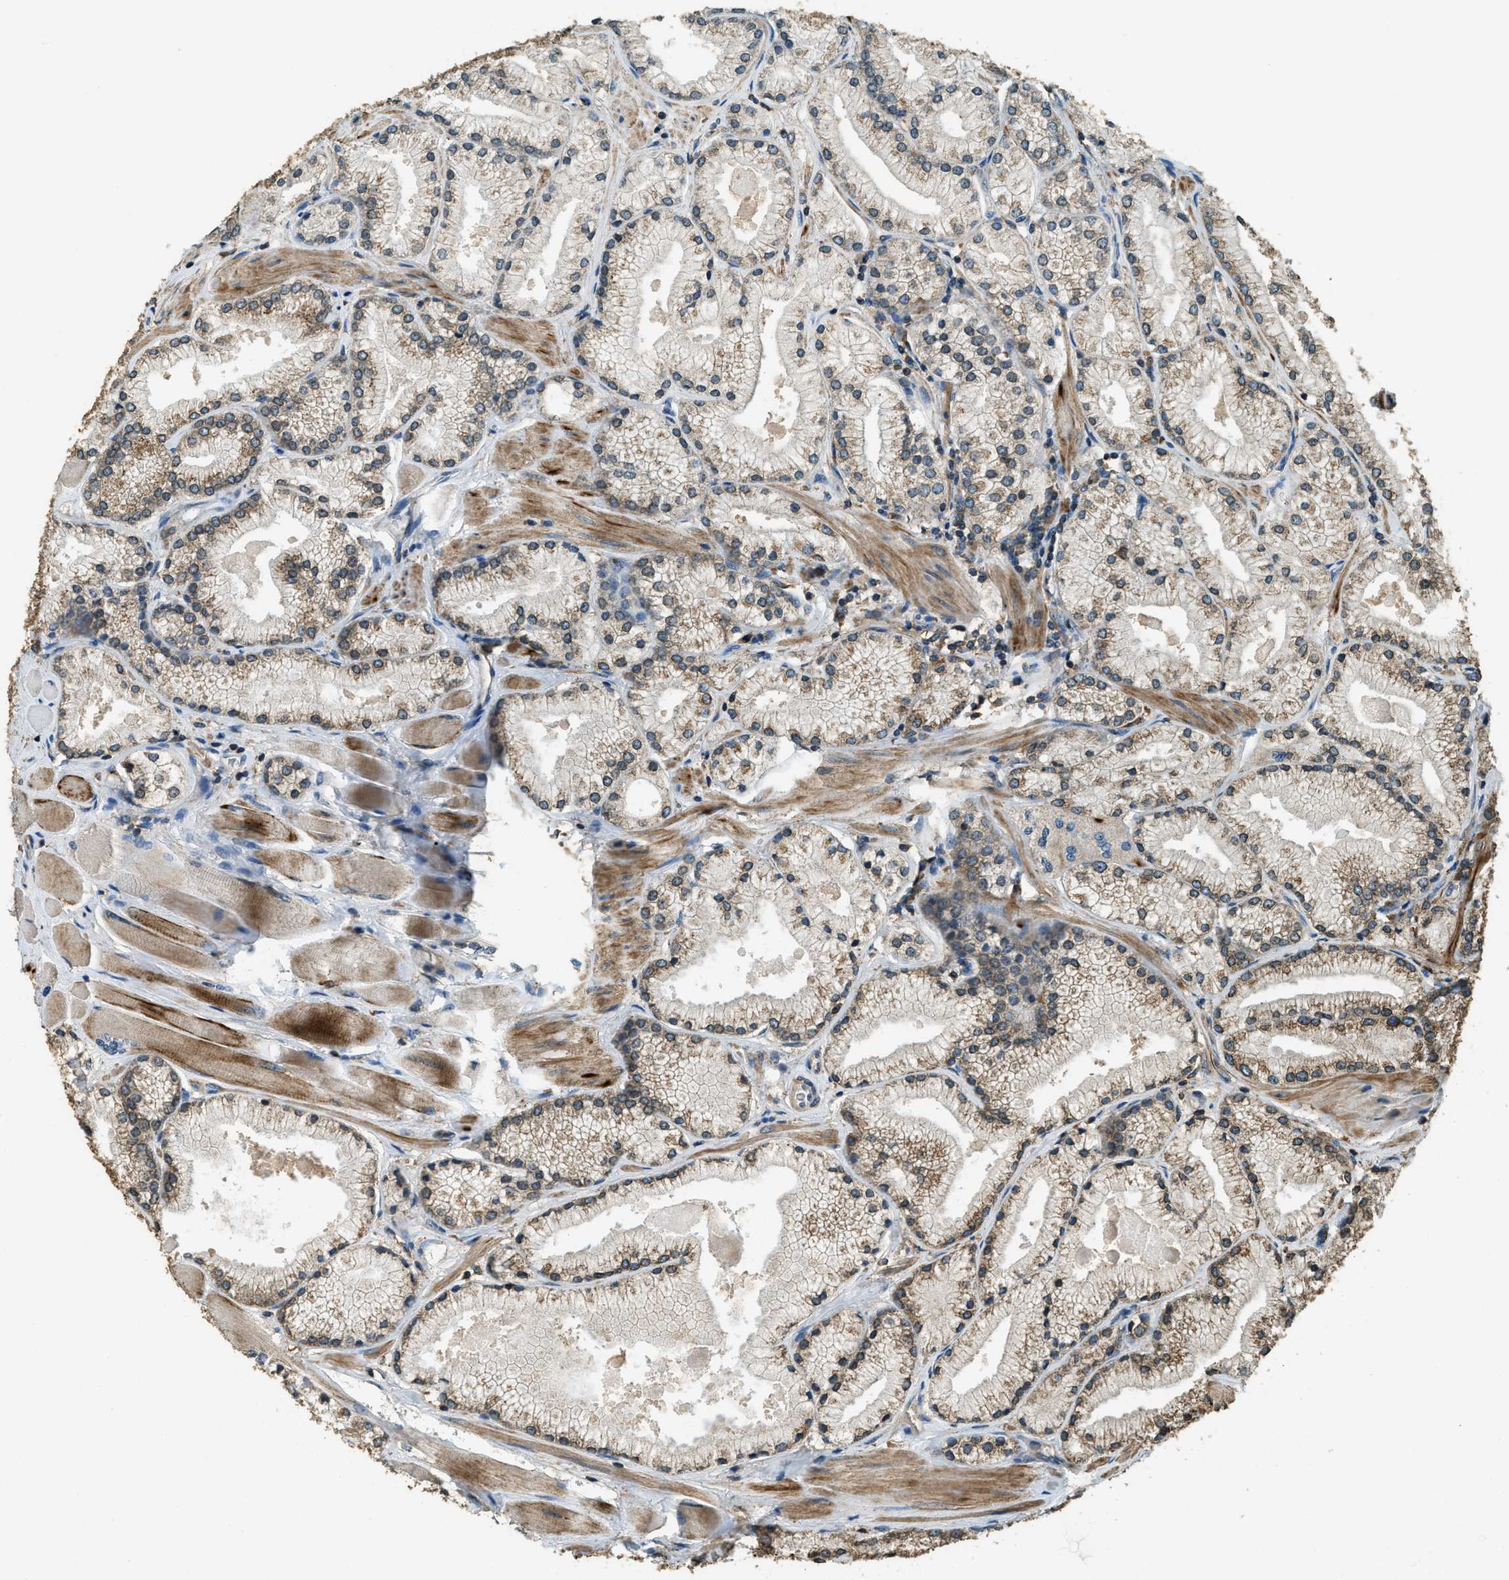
{"staining": {"intensity": "moderate", "quantity": ">75%", "location": "cytoplasmic/membranous"}, "tissue": "prostate cancer", "cell_type": "Tumor cells", "image_type": "cancer", "snomed": [{"axis": "morphology", "description": "Adenocarcinoma, High grade"}, {"axis": "topography", "description": "Prostate"}], "caption": "Immunohistochemical staining of prostate high-grade adenocarcinoma displays medium levels of moderate cytoplasmic/membranous protein expression in approximately >75% of tumor cells.", "gene": "ERGIC1", "patient": {"sex": "male", "age": 50}}